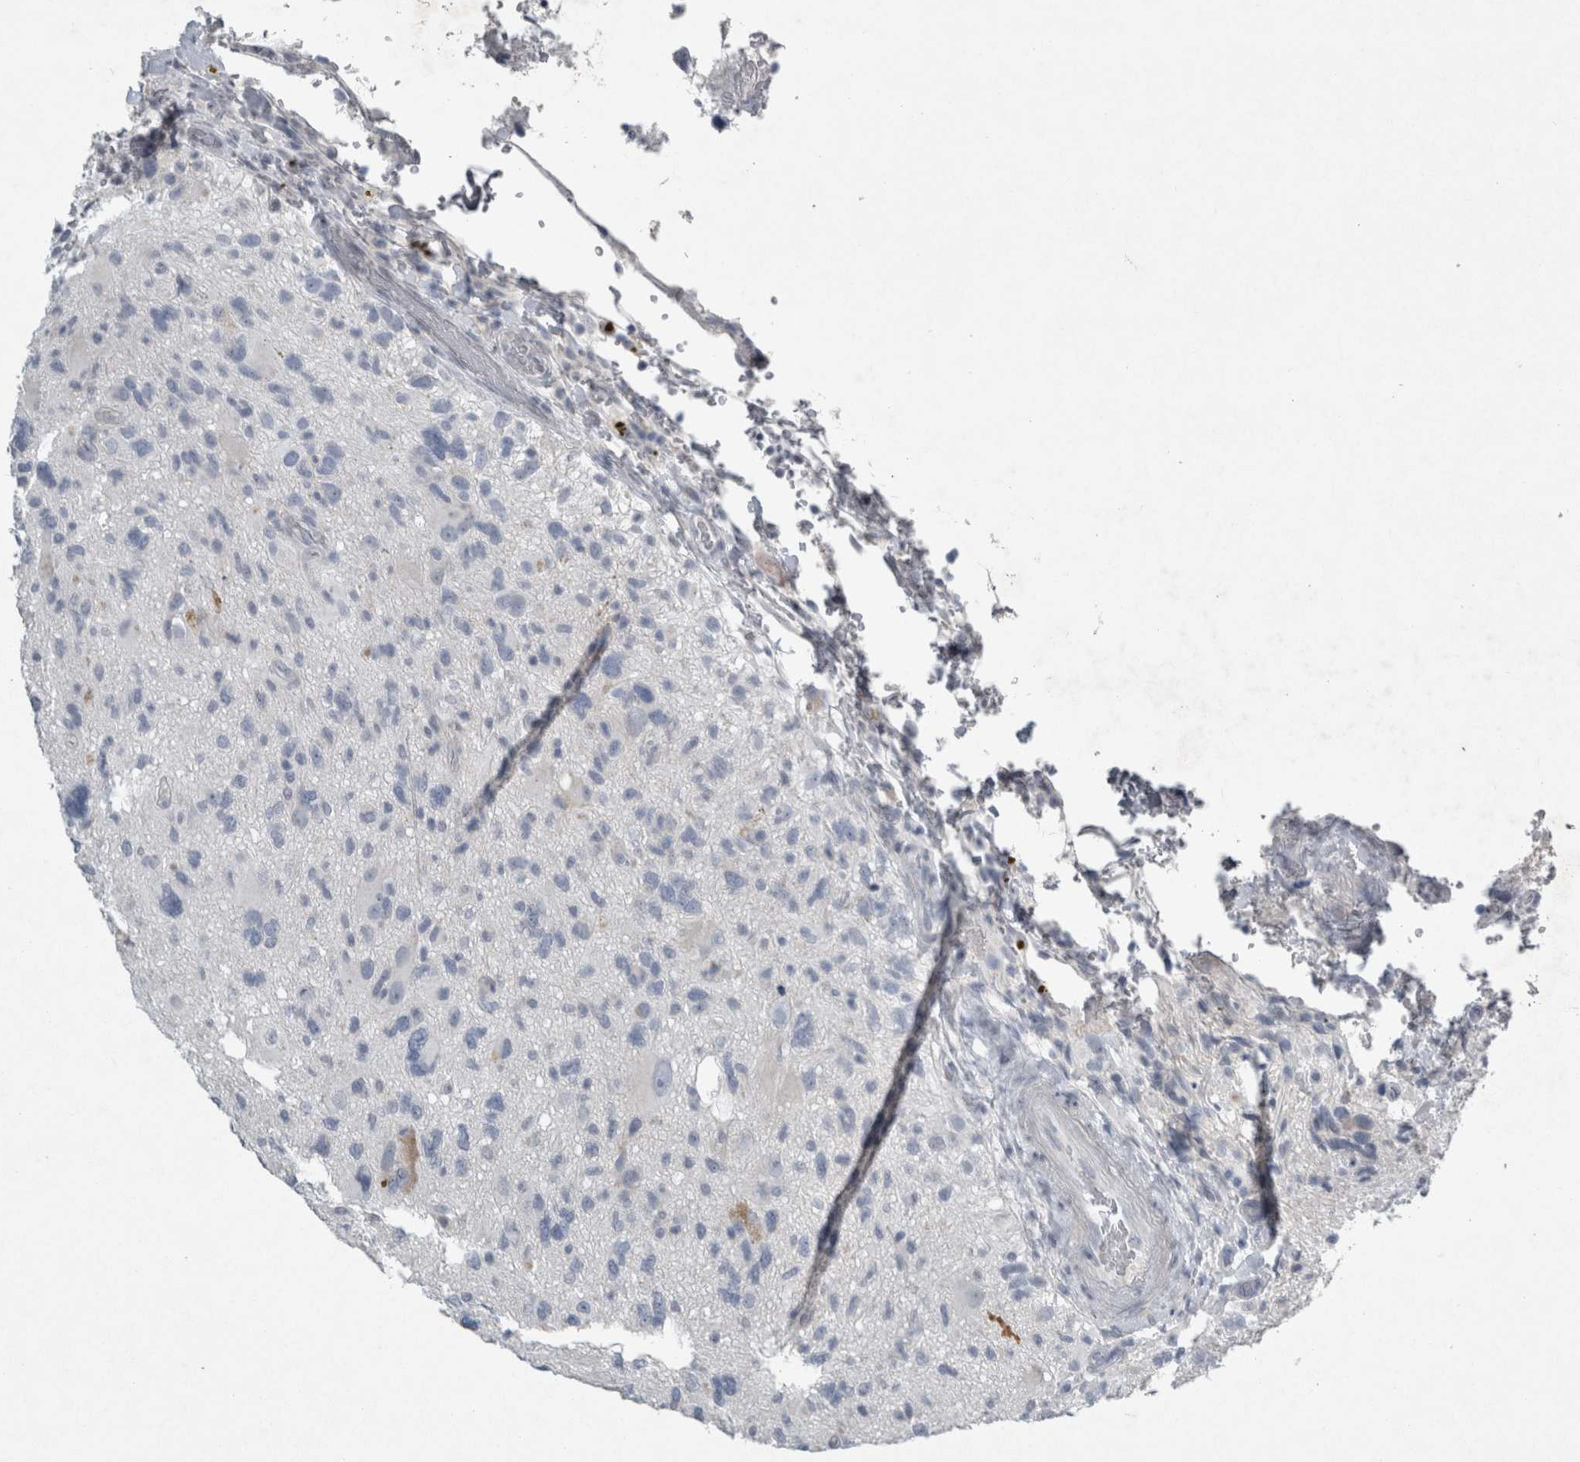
{"staining": {"intensity": "negative", "quantity": "none", "location": "none"}, "tissue": "glioma", "cell_type": "Tumor cells", "image_type": "cancer", "snomed": [{"axis": "morphology", "description": "Glioma, malignant, High grade"}, {"axis": "topography", "description": "Brain"}], "caption": "High magnification brightfield microscopy of glioma stained with DAB (brown) and counterstained with hematoxylin (blue): tumor cells show no significant expression. The staining is performed using DAB brown chromogen with nuclei counter-stained in using hematoxylin.", "gene": "PDX1", "patient": {"sex": "male", "age": 33}}